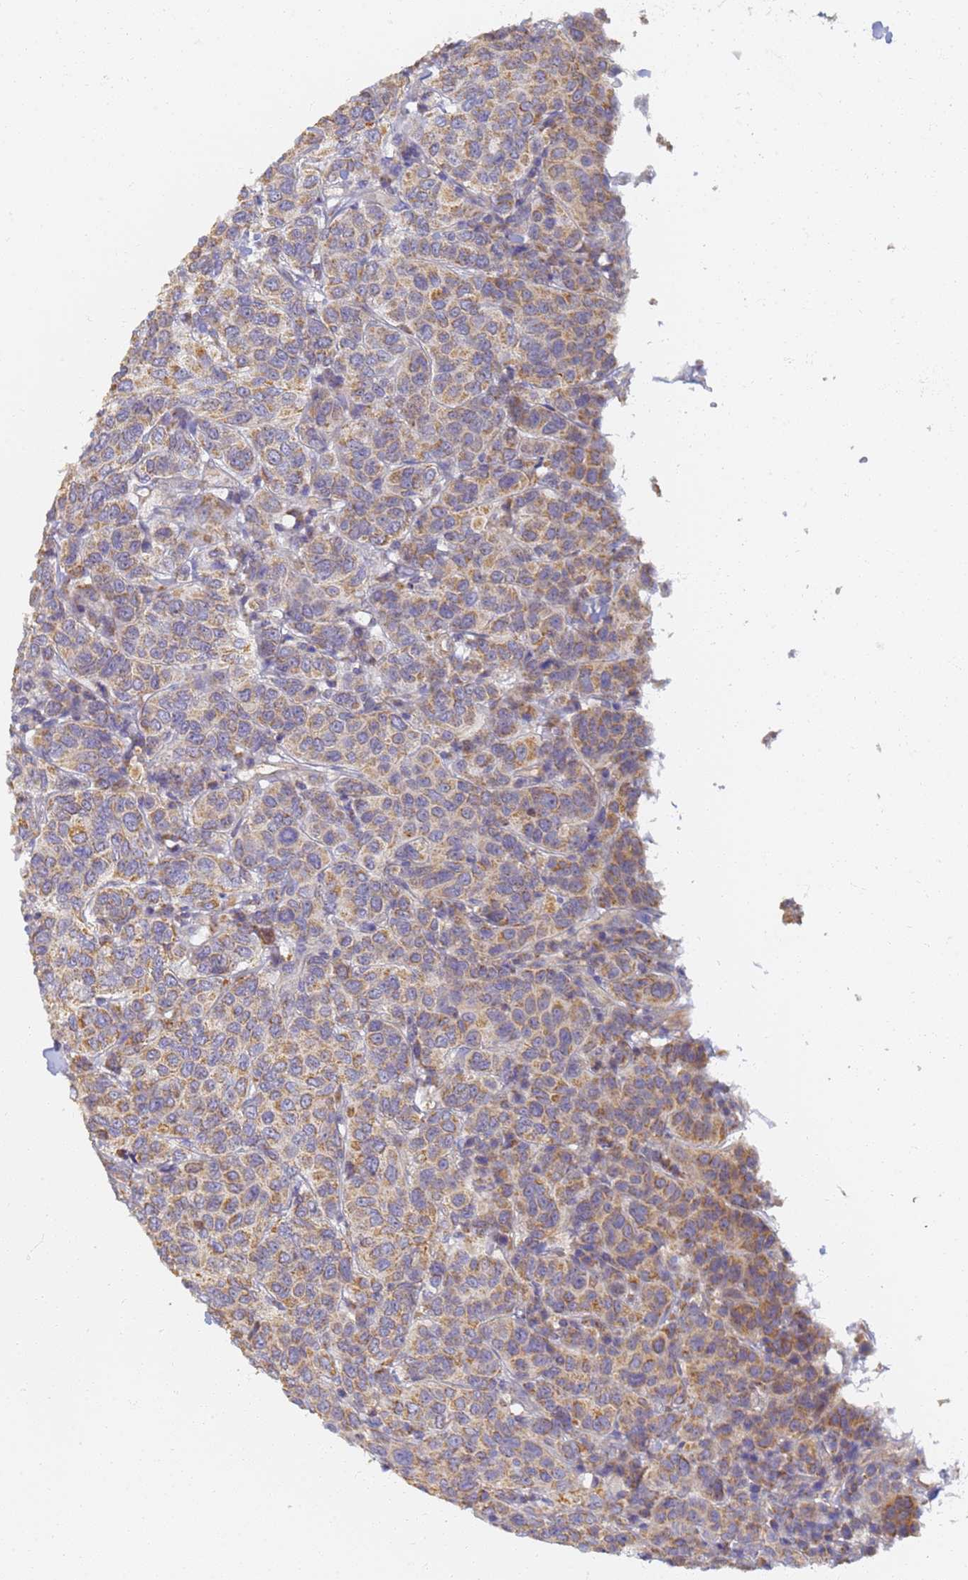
{"staining": {"intensity": "moderate", "quantity": ">75%", "location": "cytoplasmic/membranous"}, "tissue": "breast cancer", "cell_type": "Tumor cells", "image_type": "cancer", "snomed": [{"axis": "morphology", "description": "Duct carcinoma"}, {"axis": "topography", "description": "Breast"}], "caption": "Protein staining displays moderate cytoplasmic/membranous expression in approximately >75% of tumor cells in breast cancer.", "gene": "UTP23", "patient": {"sex": "female", "age": 55}}